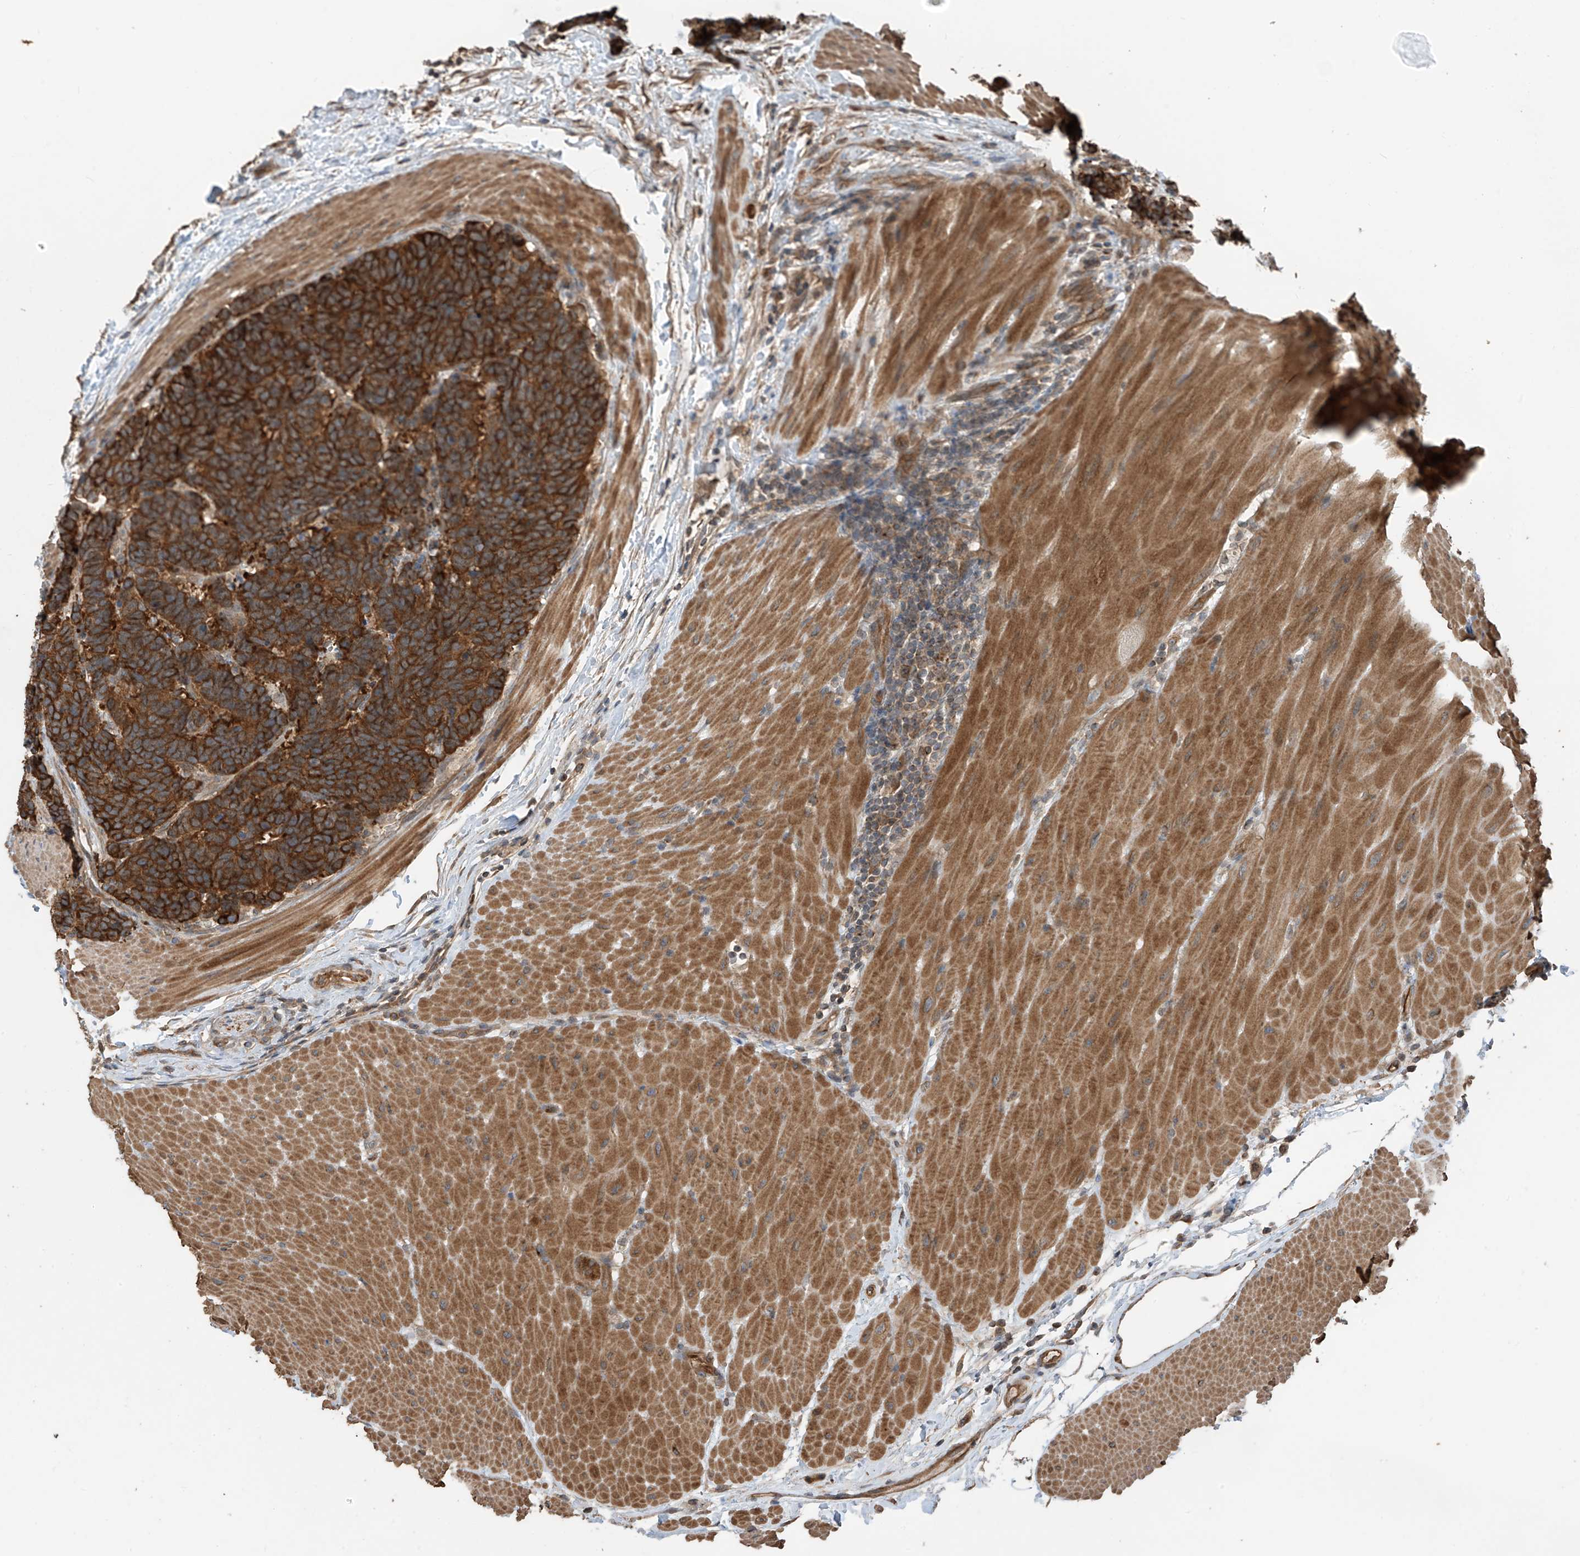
{"staining": {"intensity": "strong", "quantity": ">75%", "location": "cytoplasmic/membranous"}, "tissue": "carcinoid", "cell_type": "Tumor cells", "image_type": "cancer", "snomed": [{"axis": "morphology", "description": "Carcinoma, NOS"}, {"axis": "morphology", "description": "Carcinoid, malignant, NOS"}, {"axis": "topography", "description": "Urinary bladder"}], "caption": "The photomicrograph demonstrates immunohistochemical staining of carcinoma. There is strong cytoplasmic/membranous expression is identified in about >75% of tumor cells.", "gene": "RPAIN", "patient": {"sex": "male", "age": 57}}